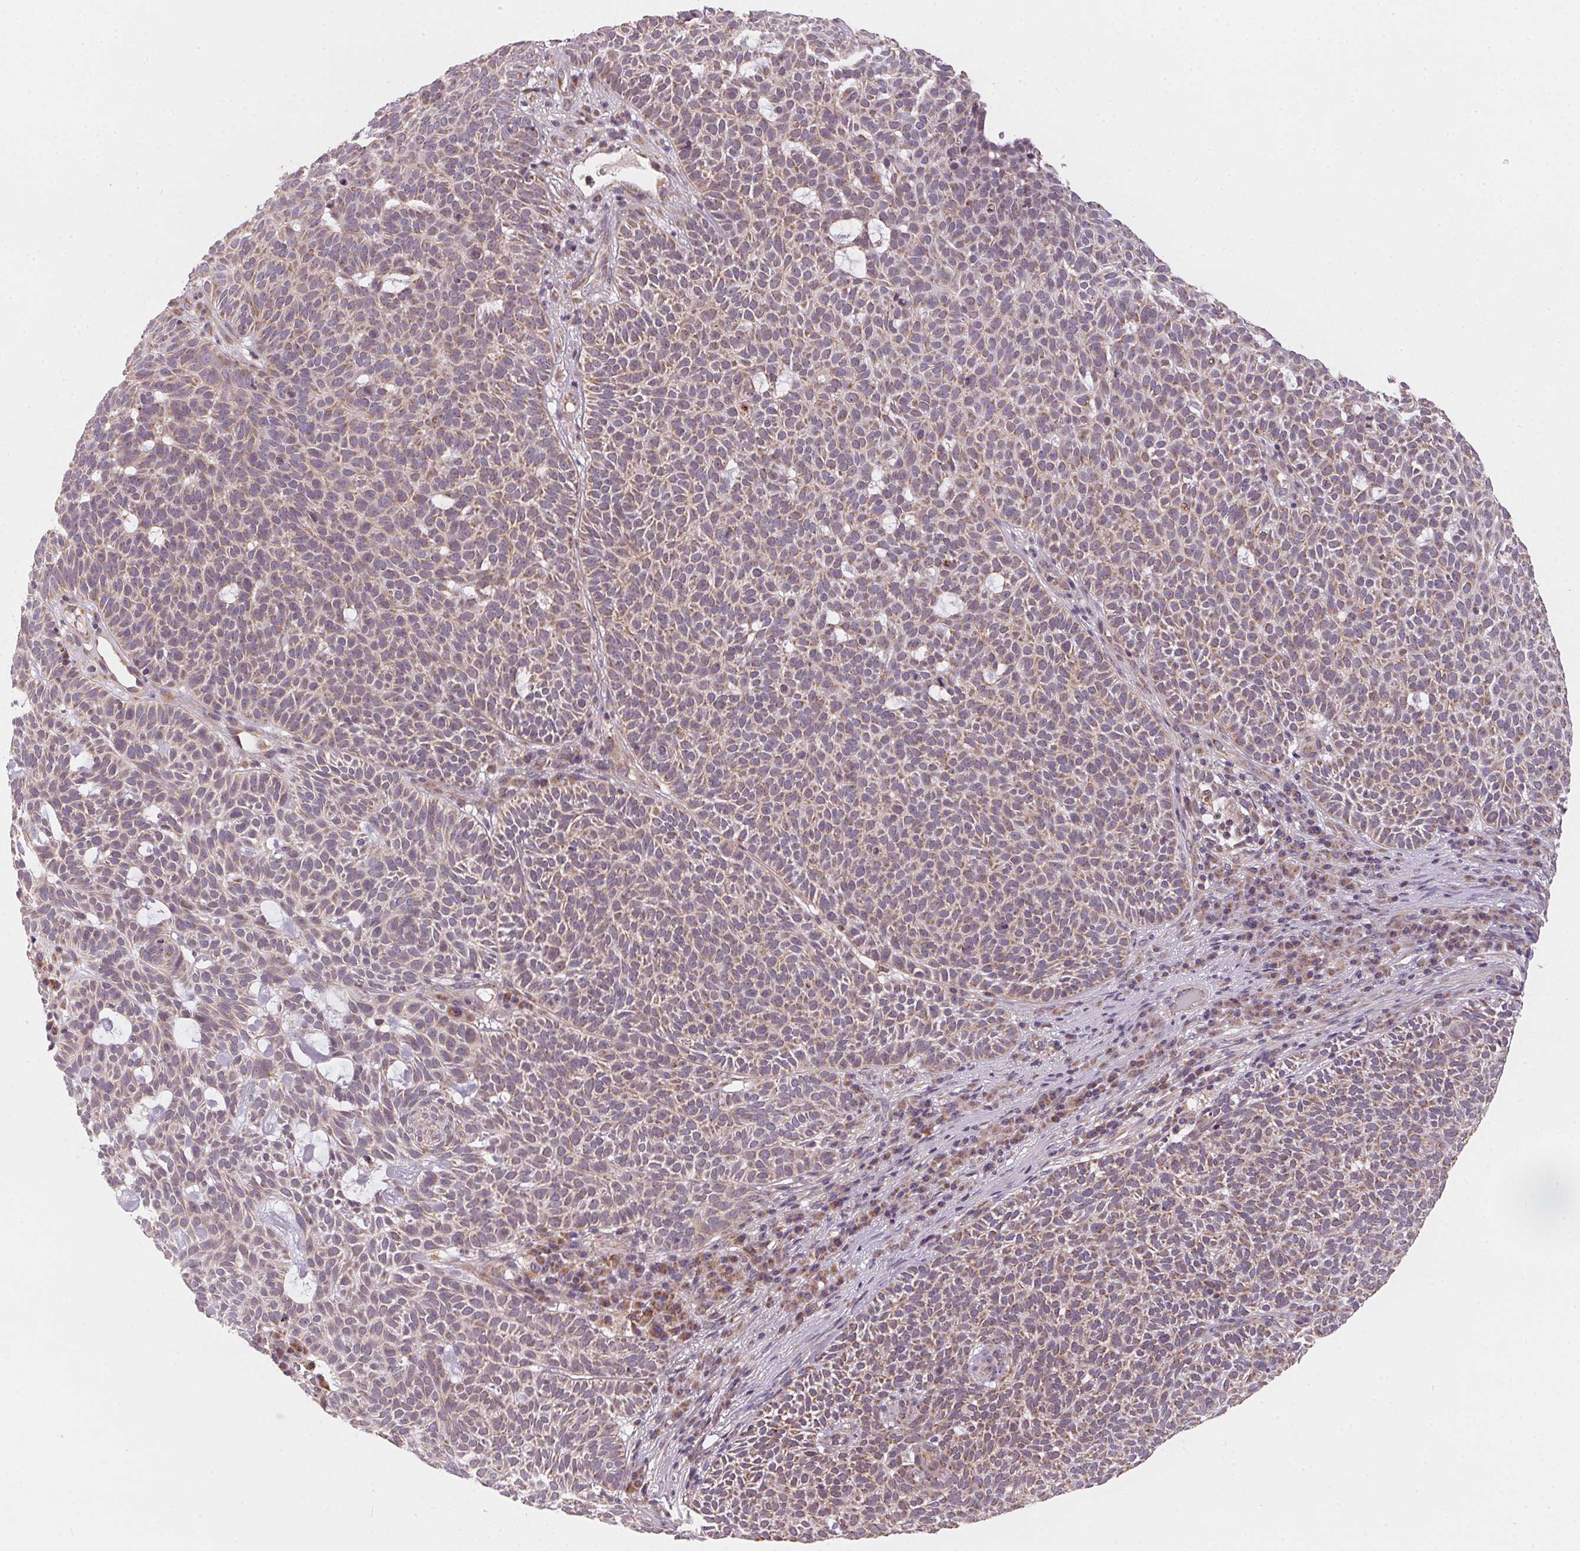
{"staining": {"intensity": "weak", "quantity": ">75%", "location": "cytoplasmic/membranous"}, "tissue": "skin cancer", "cell_type": "Tumor cells", "image_type": "cancer", "snomed": [{"axis": "morphology", "description": "Squamous cell carcinoma, NOS"}, {"axis": "topography", "description": "Skin"}], "caption": "Immunohistochemical staining of human skin squamous cell carcinoma demonstrates low levels of weak cytoplasmic/membranous staining in approximately >75% of tumor cells.", "gene": "MATCAP1", "patient": {"sex": "female", "age": 90}}